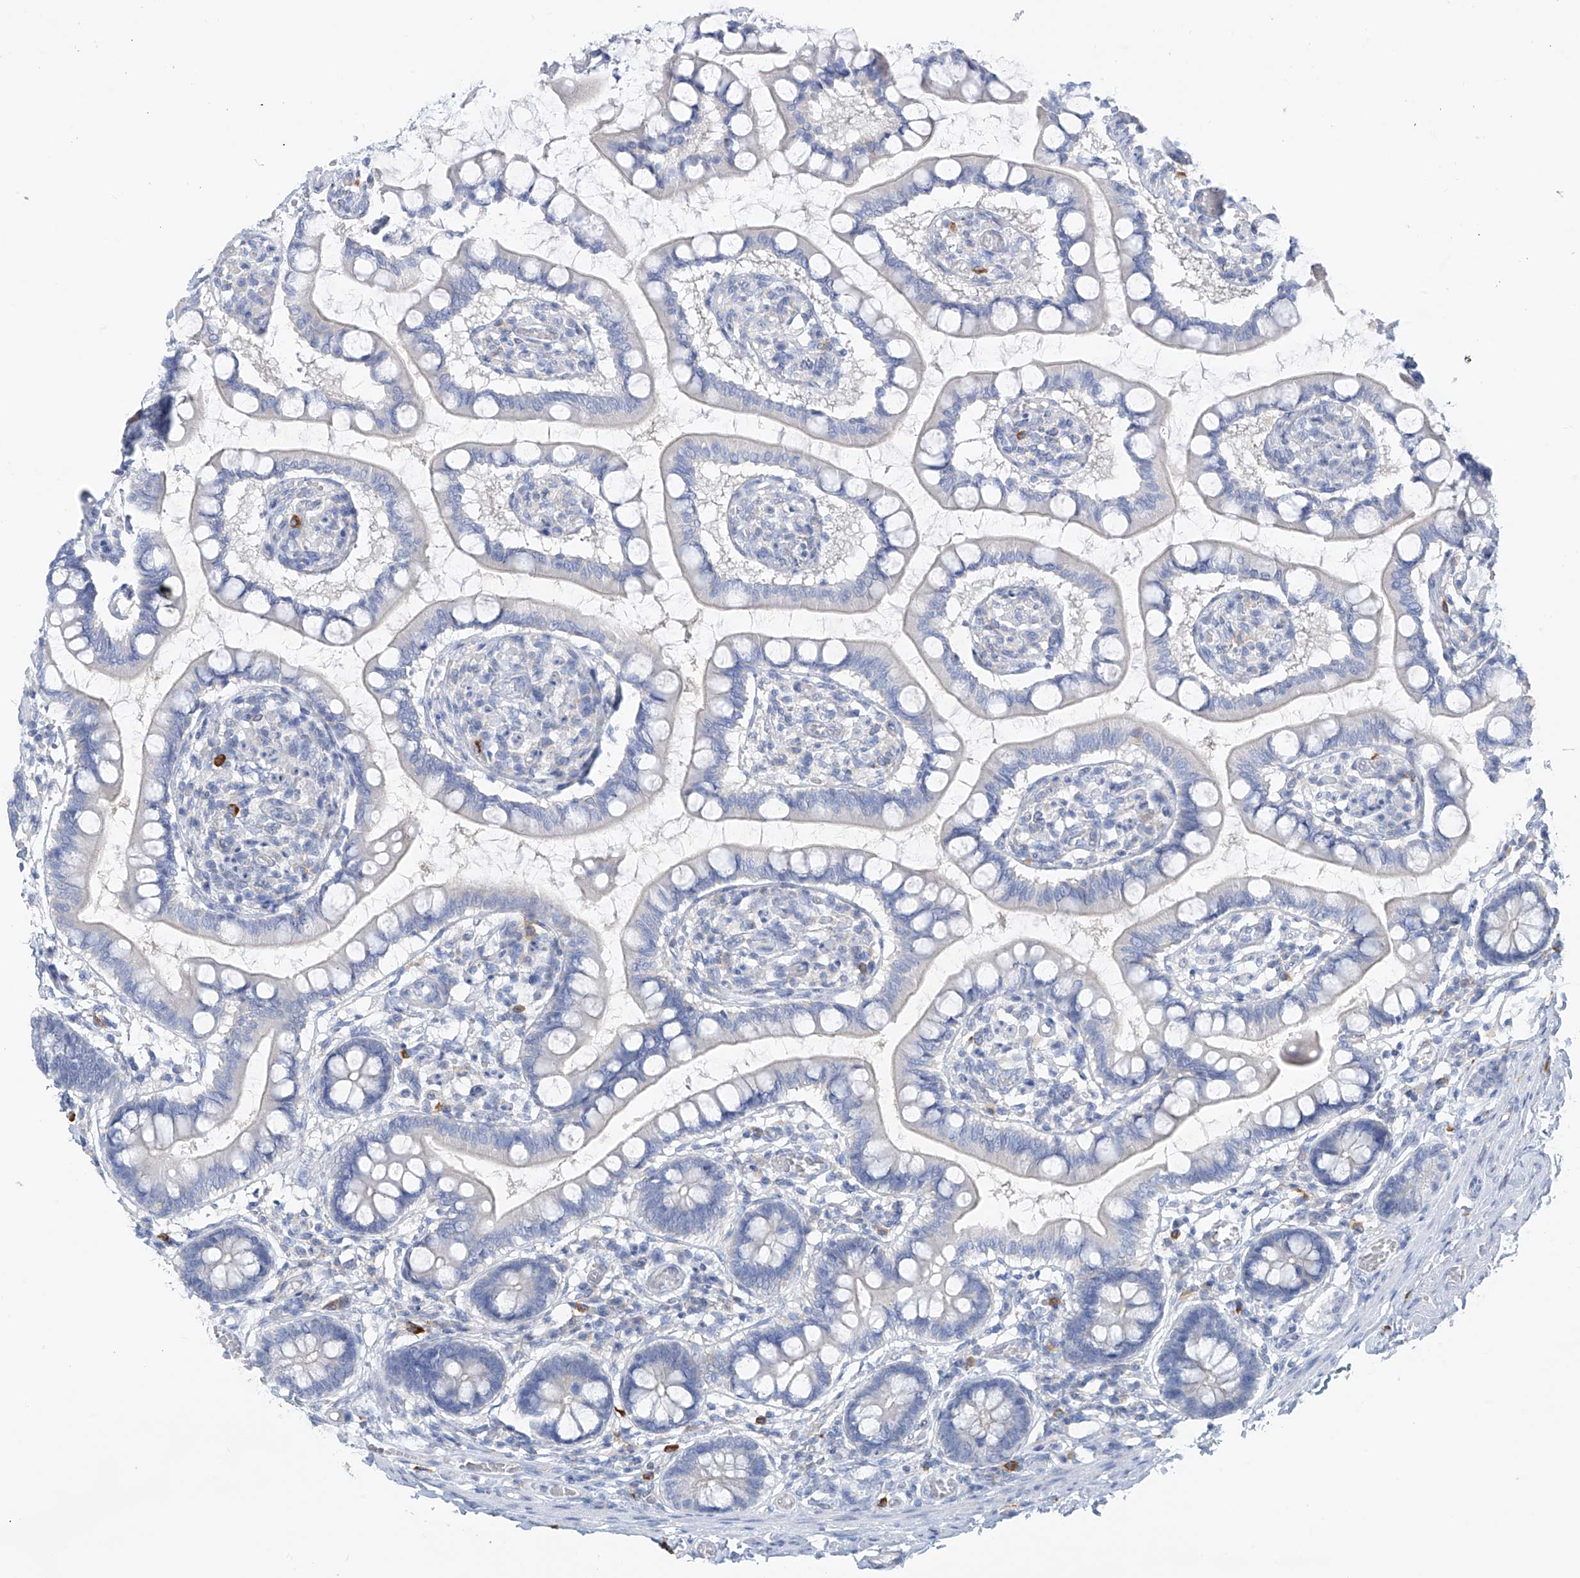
{"staining": {"intensity": "negative", "quantity": "none", "location": "none"}, "tissue": "small intestine", "cell_type": "Glandular cells", "image_type": "normal", "snomed": [{"axis": "morphology", "description": "Normal tissue, NOS"}, {"axis": "topography", "description": "Small intestine"}], "caption": "Glandular cells are negative for protein expression in benign human small intestine. (Brightfield microscopy of DAB immunohistochemistry (IHC) at high magnification).", "gene": "POMGNT2", "patient": {"sex": "male", "age": 52}}